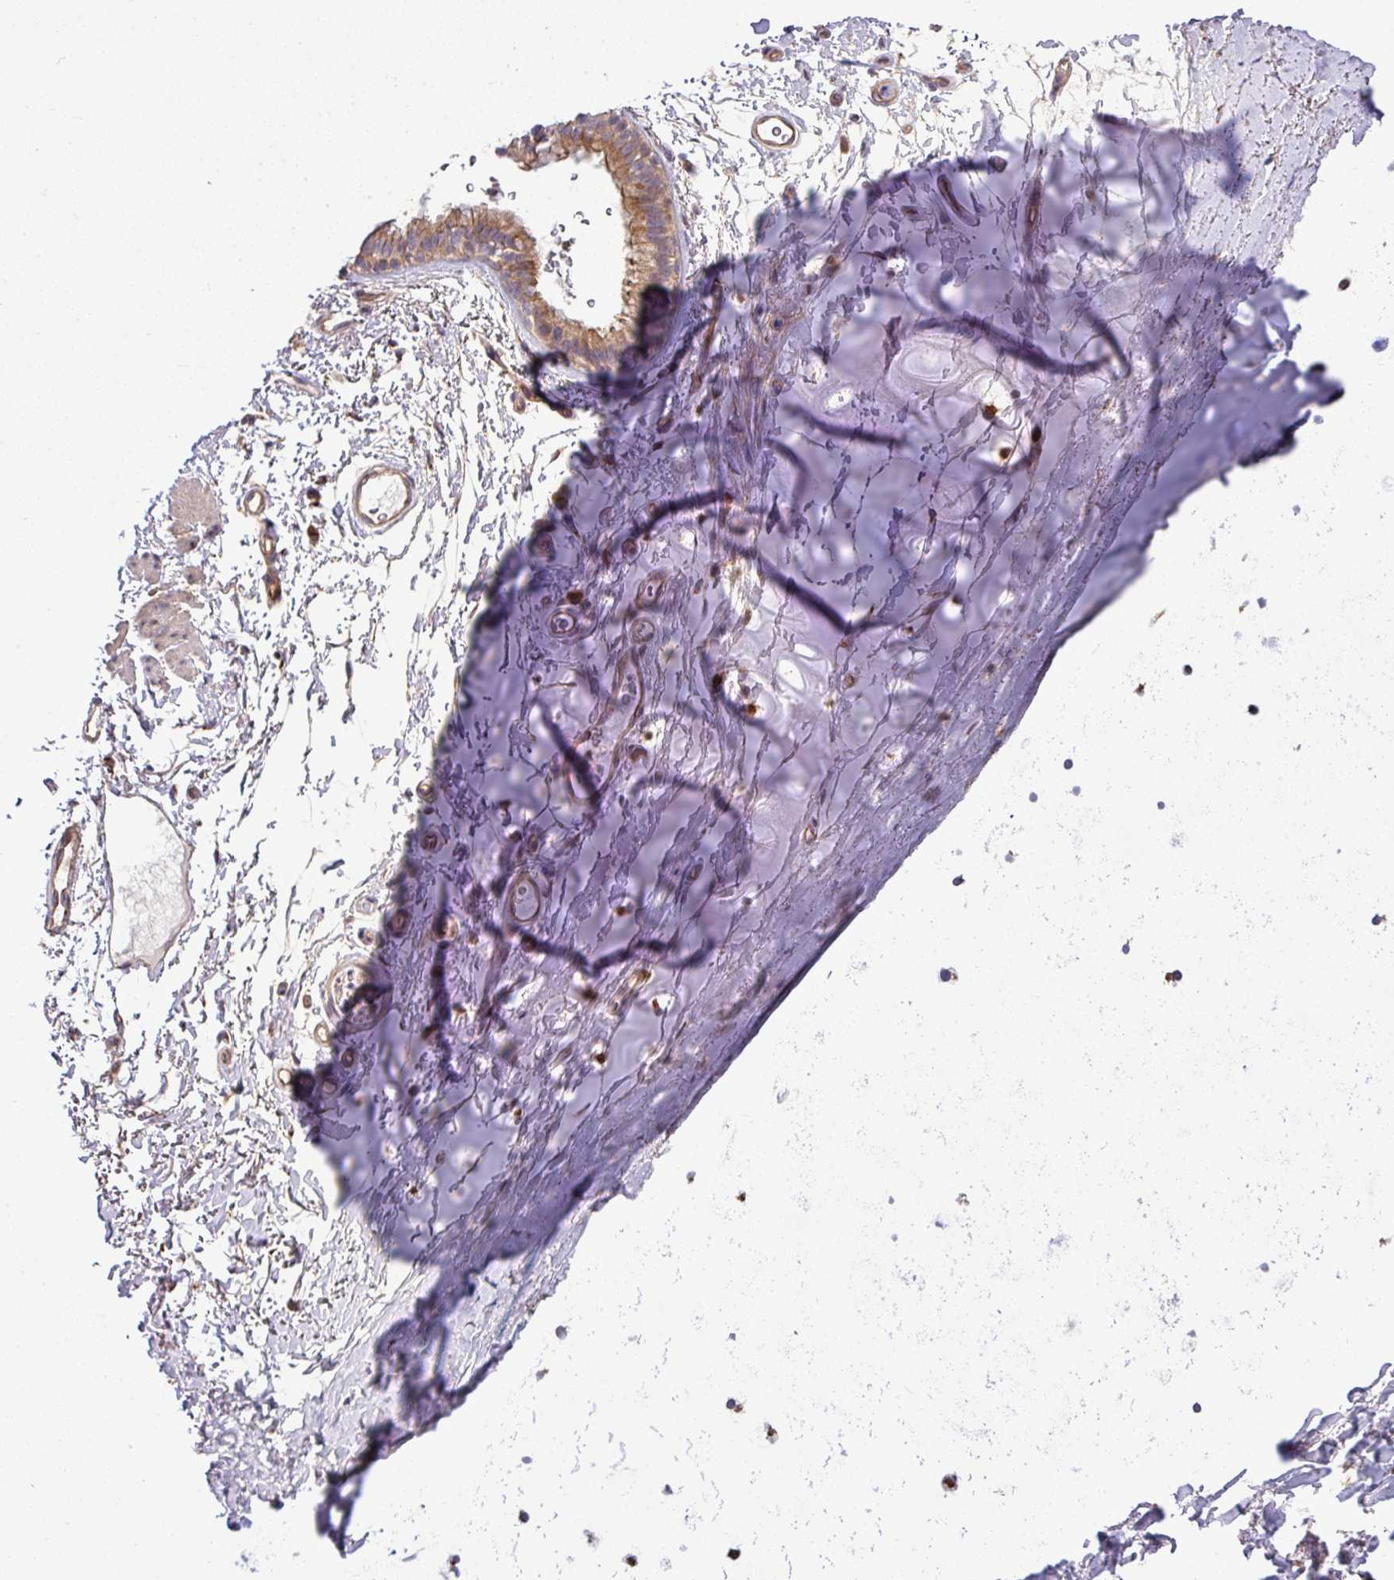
{"staining": {"intensity": "negative", "quantity": "none", "location": "none"}, "tissue": "soft tissue", "cell_type": "Chondrocytes", "image_type": "normal", "snomed": [{"axis": "morphology", "description": "Normal tissue, NOS"}, {"axis": "topography", "description": "Cartilage tissue"}, {"axis": "topography", "description": "Bronchus"}], "caption": "An image of human soft tissue is negative for staining in chondrocytes. (Stains: DAB (3,3'-diaminobenzidine) immunohistochemistry (IHC) with hematoxylin counter stain, Microscopy: brightfield microscopy at high magnification).", "gene": "TIMMDC1", "patient": {"sex": "female", "age": 72}}